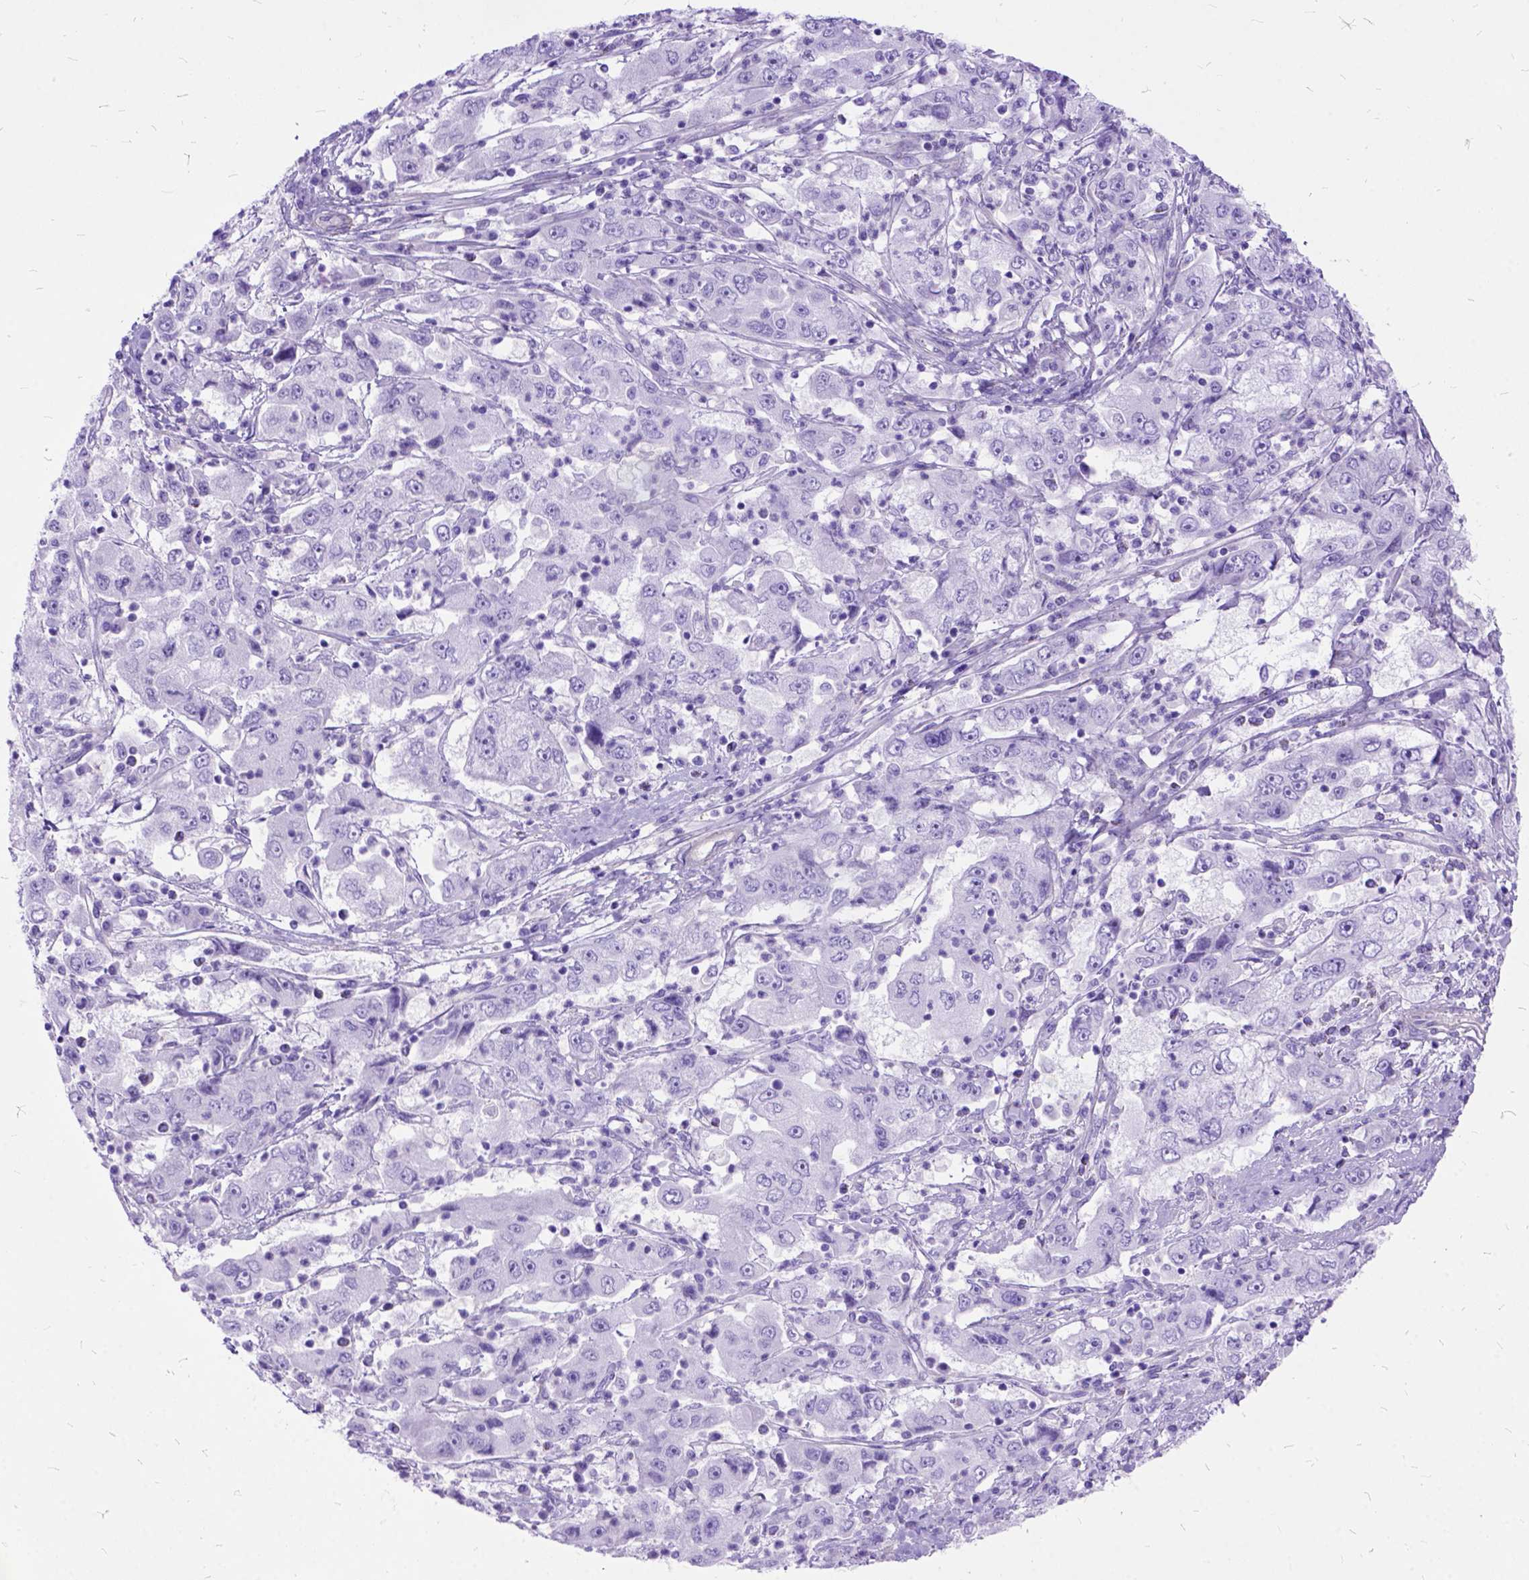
{"staining": {"intensity": "negative", "quantity": "none", "location": "none"}, "tissue": "cervical cancer", "cell_type": "Tumor cells", "image_type": "cancer", "snomed": [{"axis": "morphology", "description": "Squamous cell carcinoma, NOS"}, {"axis": "topography", "description": "Cervix"}], "caption": "Immunohistochemical staining of cervical cancer (squamous cell carcinoma) reveals no significant positivity in tumor cells.", "gene": "ARL9", "patient": {"sex": "female", "age": 36}}